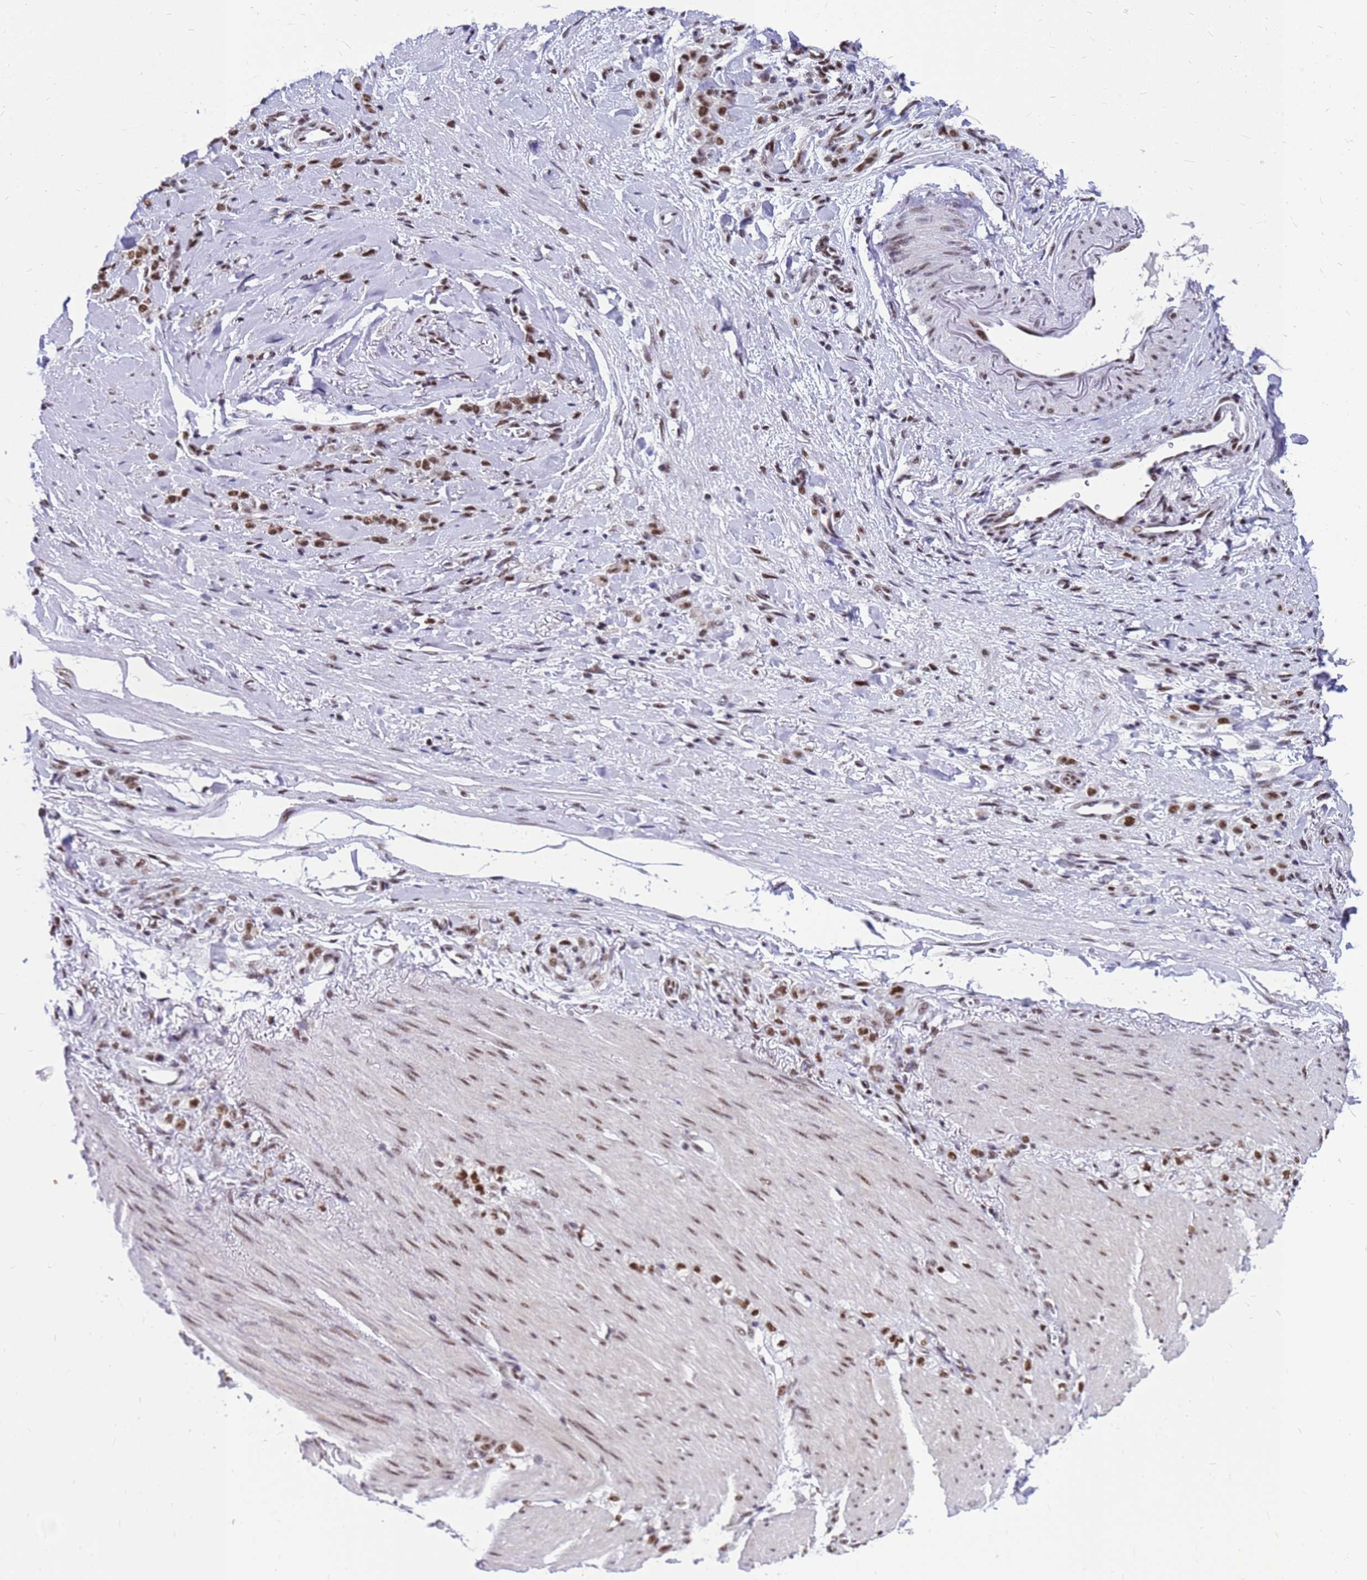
{"staining": {"intensity": "moderate", "quantity": ">75%", "location": "nuclear"}, "tissue": "stomach cancer", "cell_type": "Tumor cells", "image_type": "cancer", "snomed": [{"axis": "morphology", "description": "Normal tissue, NOS"}, {"axis": "morphology", "description": "Adenocarcinoma, NOS"}, {"axis": "topography", "description": "Stomach"}], "caption": "This micrograph demonstrates IHC staining of human adenocarcinoma (stomach), with medium moderate nuclear positivity in approximately >75% of tumor cells.", "gene": "SART3", "patient": {"sex": "male", "age": 82}}